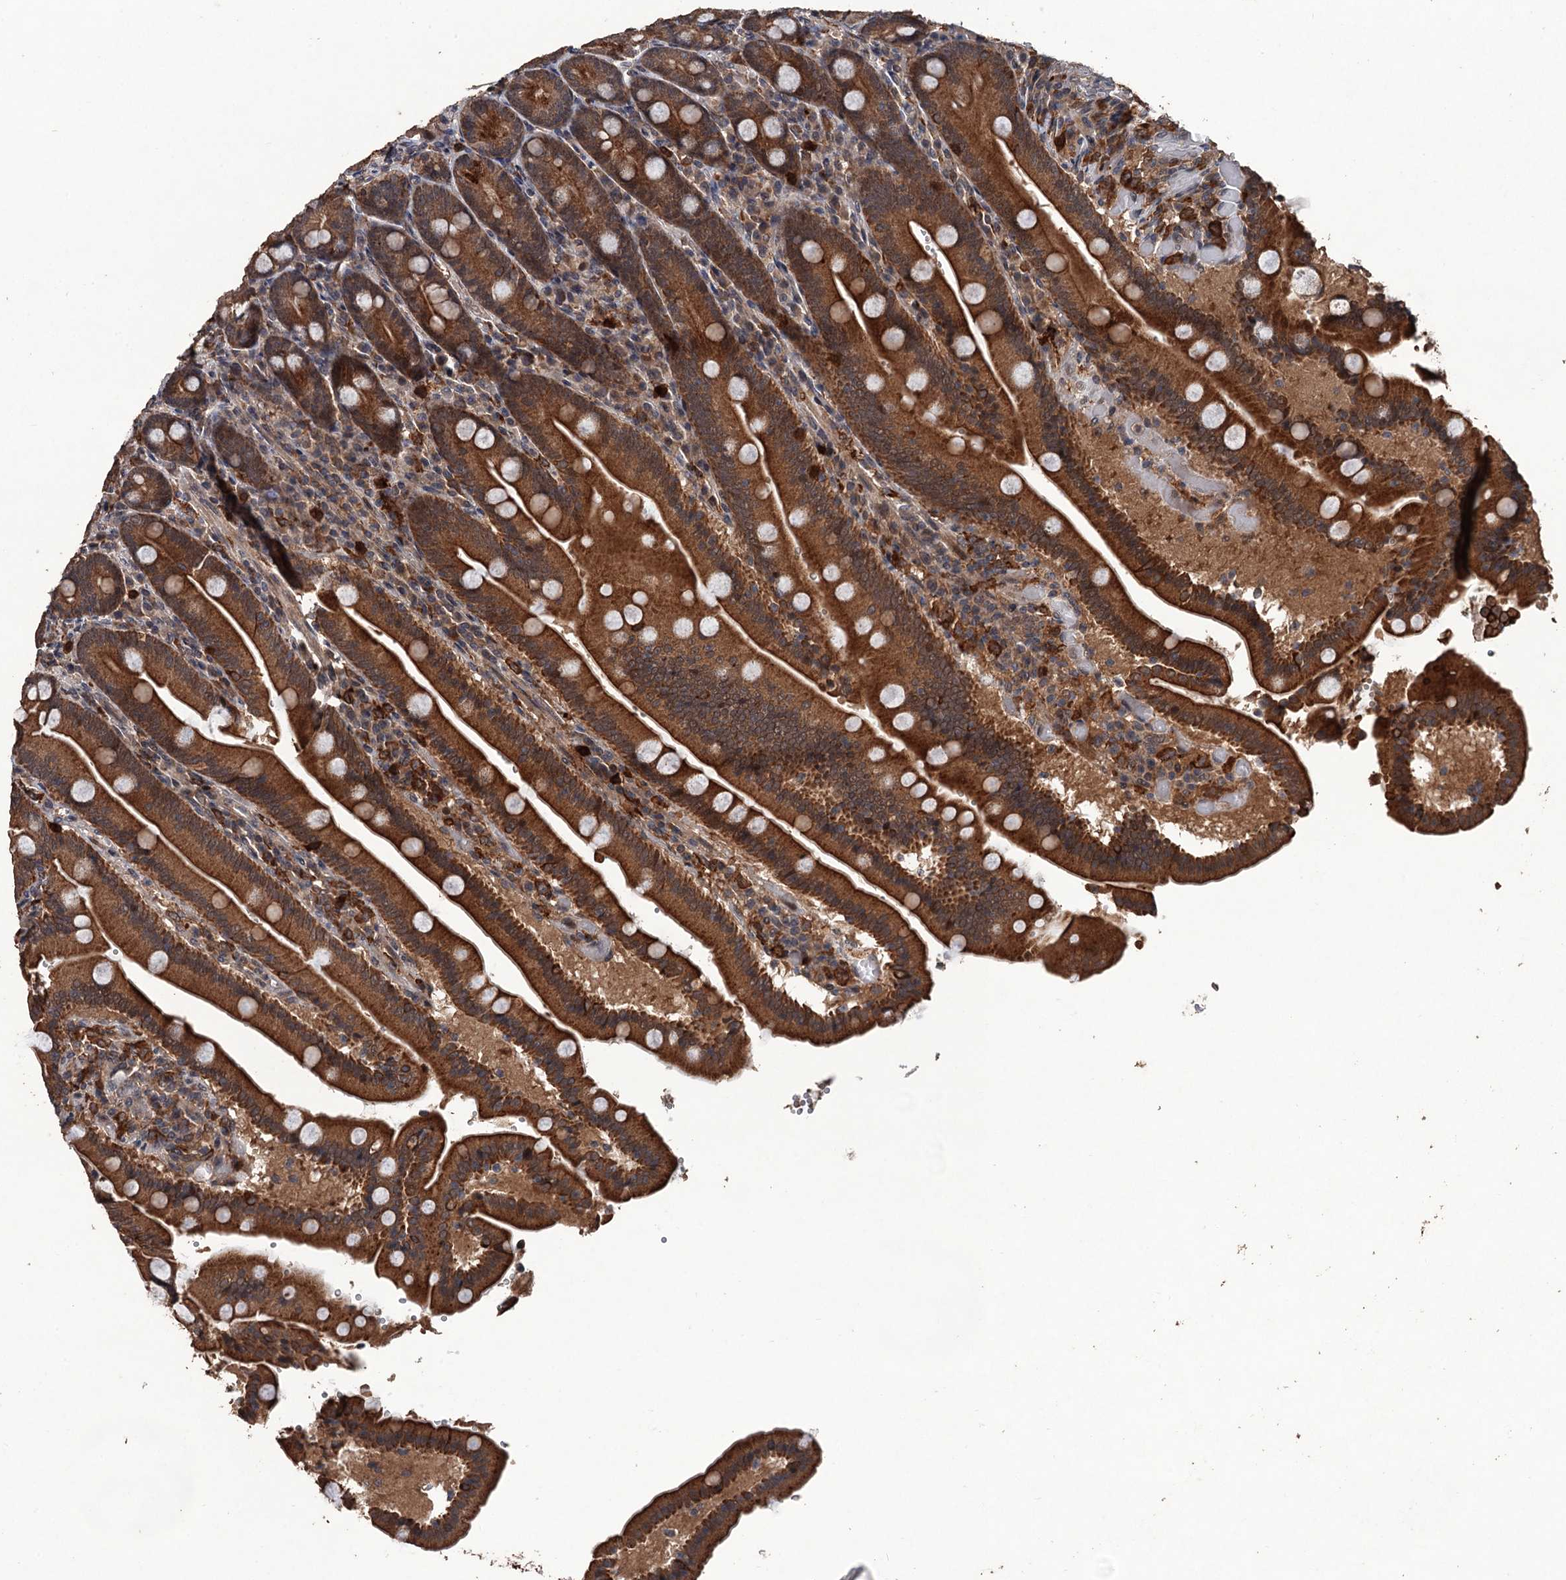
{"staining": {"intensity": "strong", "quantity": ">75%", "location": "cytoplasmic/membranous"}, "tissue": "duodenum", "cell_type": "Glandular cells", "image_type": "normal", "snomed": [{"axis": "morphology", "description": "Normal tissue, NOS"}, {"axis": "topography", "description": "Duodenum"}], "caption": "Immunohistochemistry (DAB) staining of unremarkable human duodenum displays strong cytoplasmic/membranous protein staining in about >75% of glandular cells.", "gene": "ZNF438", "patient": {"sex": "female", "age": 62}}